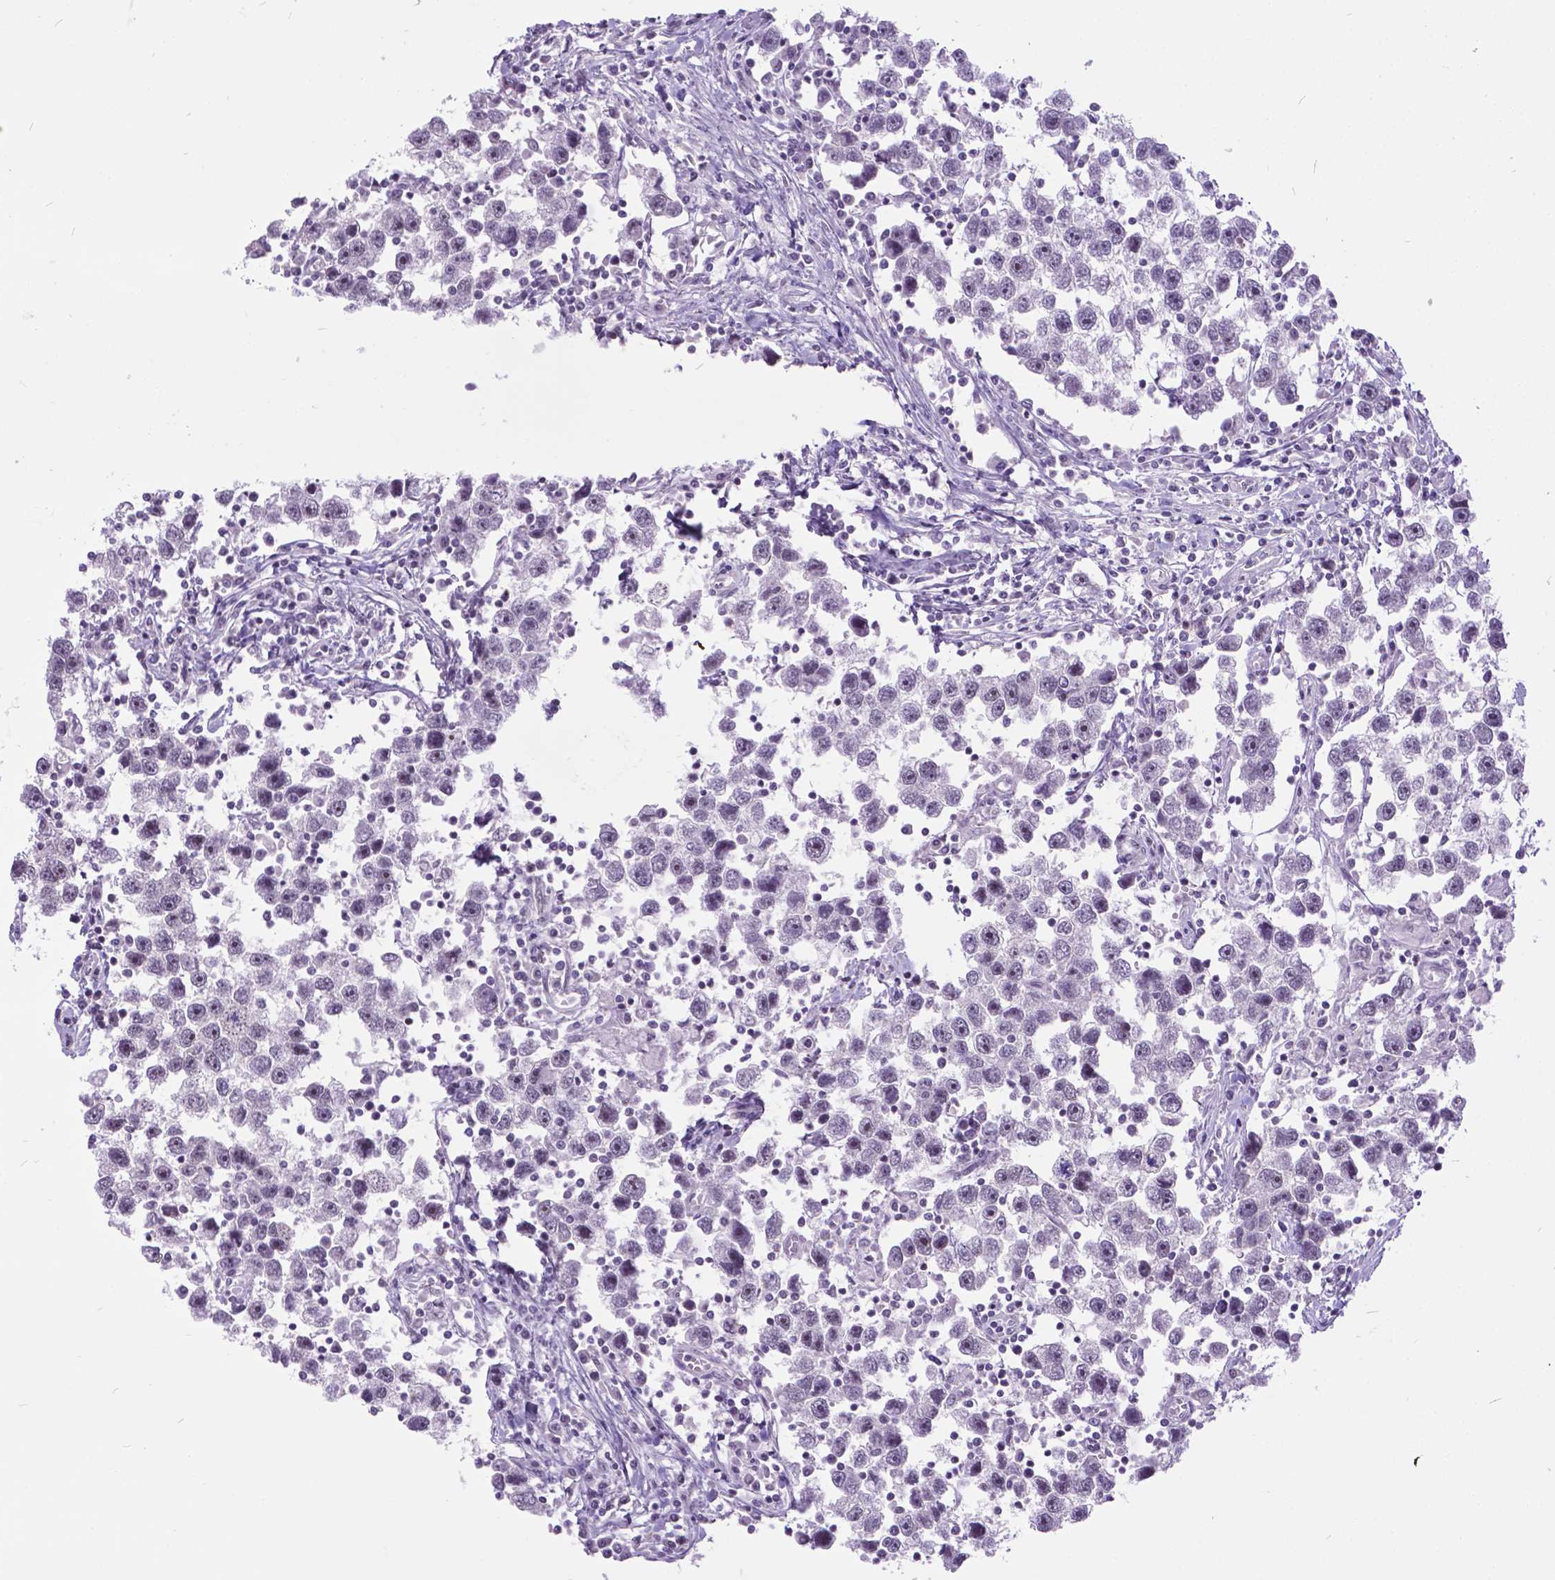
{"staining": {"intensity": "moderate", "quantity": "<25%", "location": "nuclear"}, "tissue": "testis cancer", "cell_type": "Tumor cells", "image_type": "cancer", "snomed": [{"axis": "morphology", "description": "Seminoma, NOS"}, {"axis": "topography", "description": "Testis"}], "caption": "Moderate nuclear expression for a protein is present in about <25% of tumor cells of testis cancer (seminoma) using IHC.", "gene": "DPF3", "patient": {"sex": "male", "age": 30}}